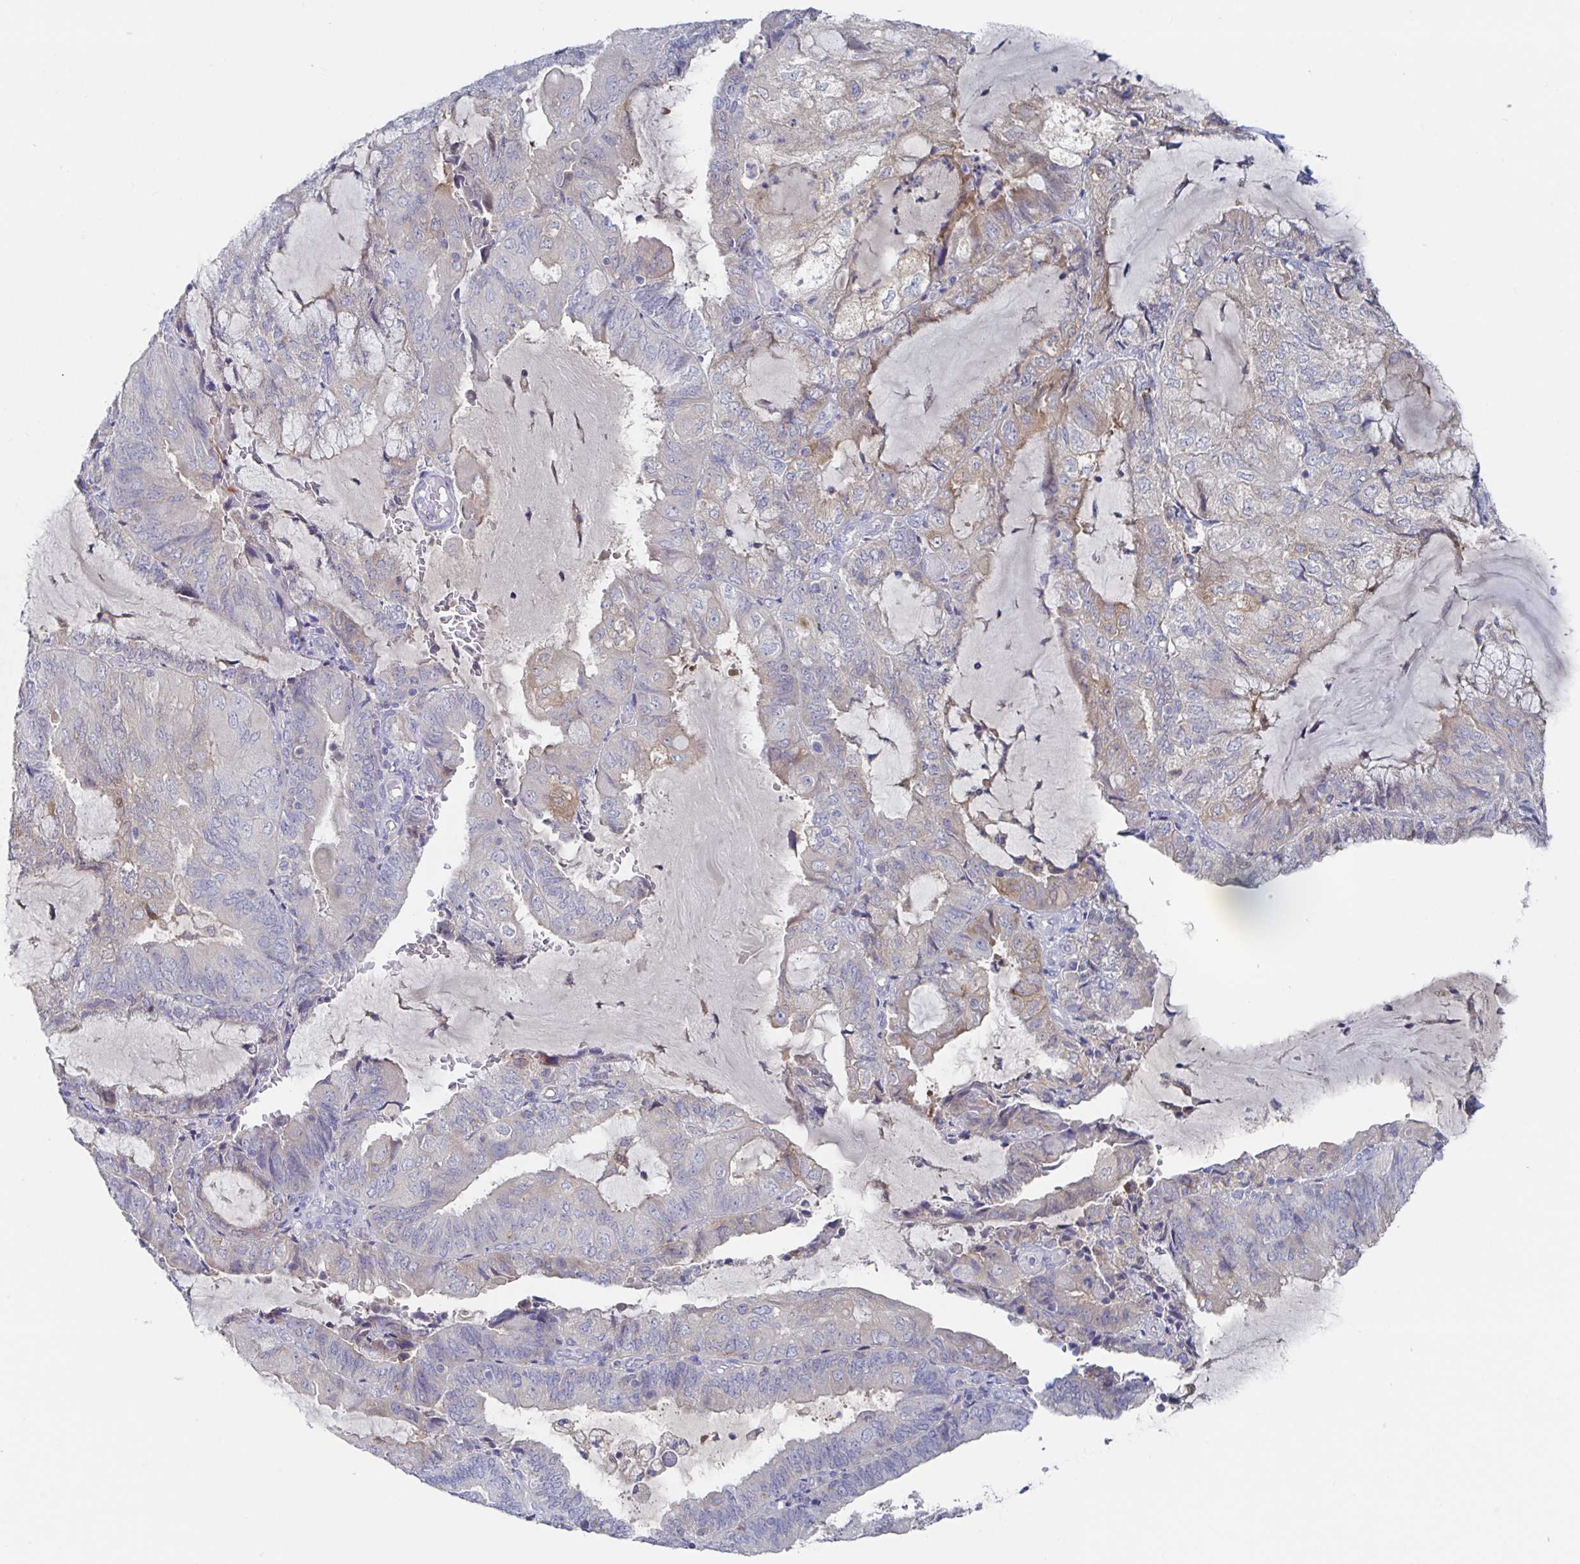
{"staining": {"intensity": "moderate", "quantity": "<25%", "location": "cytoplasmic/membranous"}, "tissue": "endometrial cancer", "cell_type": "Tumor cells", "image_type": "cancer", "snomed": [{"axis": "morphology", "description": "Adenocarcinoma, NOS"}, {"axis": "topography", "description": "Endometrium"}], "caption": "DAB immunohistochemical staining of endometrial cancer (adenocarcinoma) demonstrates moderate cytoplasmic/membranous protein expression in about <25% of tumor cells. Nuclei are stained in blue.", "gene": "GPR148", "patient": {"sex": "female", "age": 81}}